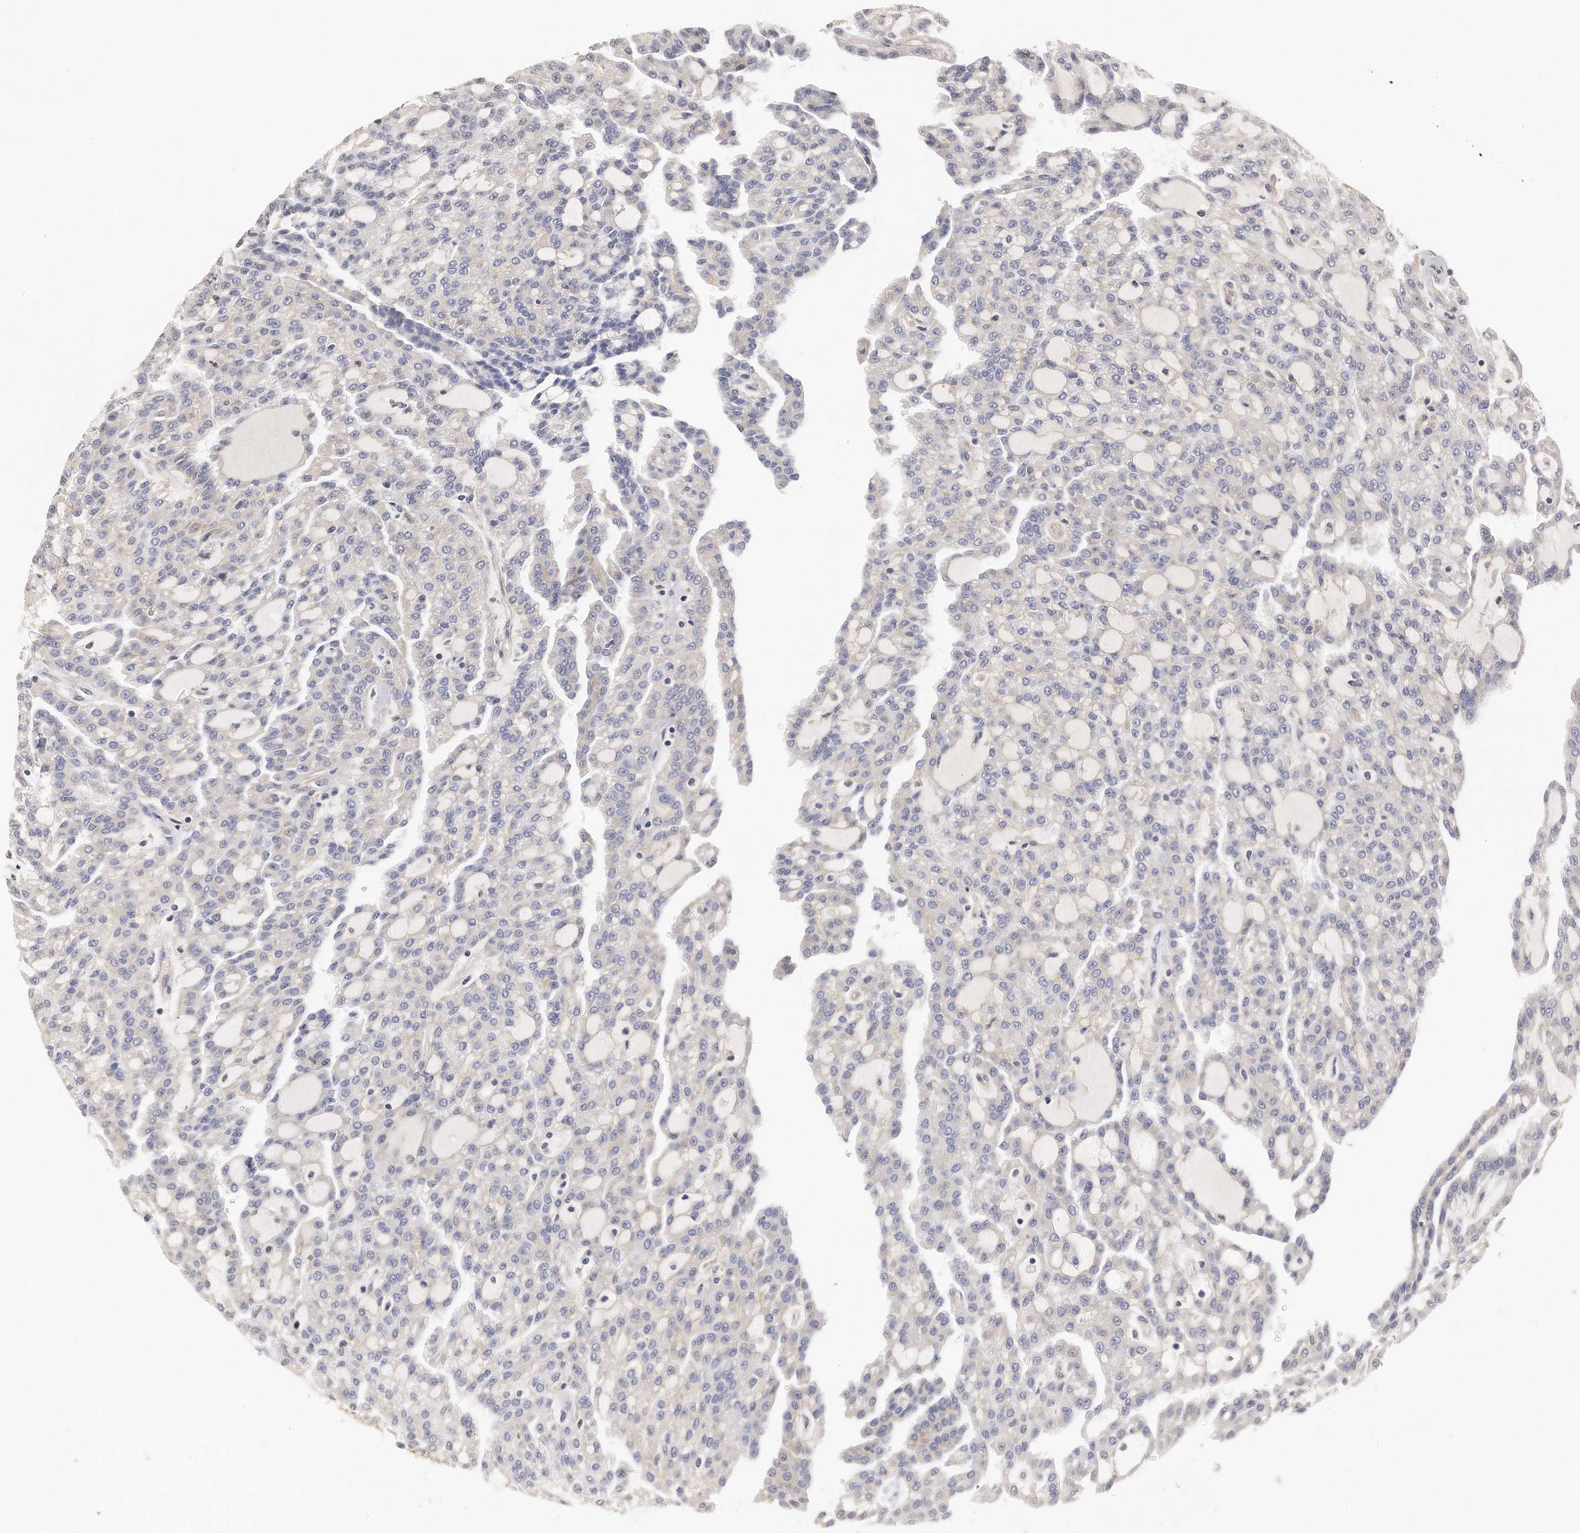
{"staining": {"intensity": "negative", "quantity": "none", "location": "none"}, "tissue": "renal cancer", "cell_type": "Tumor cells", "image_type": "cancer", "snomed": [{"axis": "morphology", "description": "Adenocarcinoma, NOS"}, {"axis": "topography", "description": "Kidney"}], "caption": "Renal adenocarcinoma was stained to show a protein in brown. There is no significant expression in tumor cells.", "gene": "CHST7", "patient": {"sex": "male", "age": 63}}